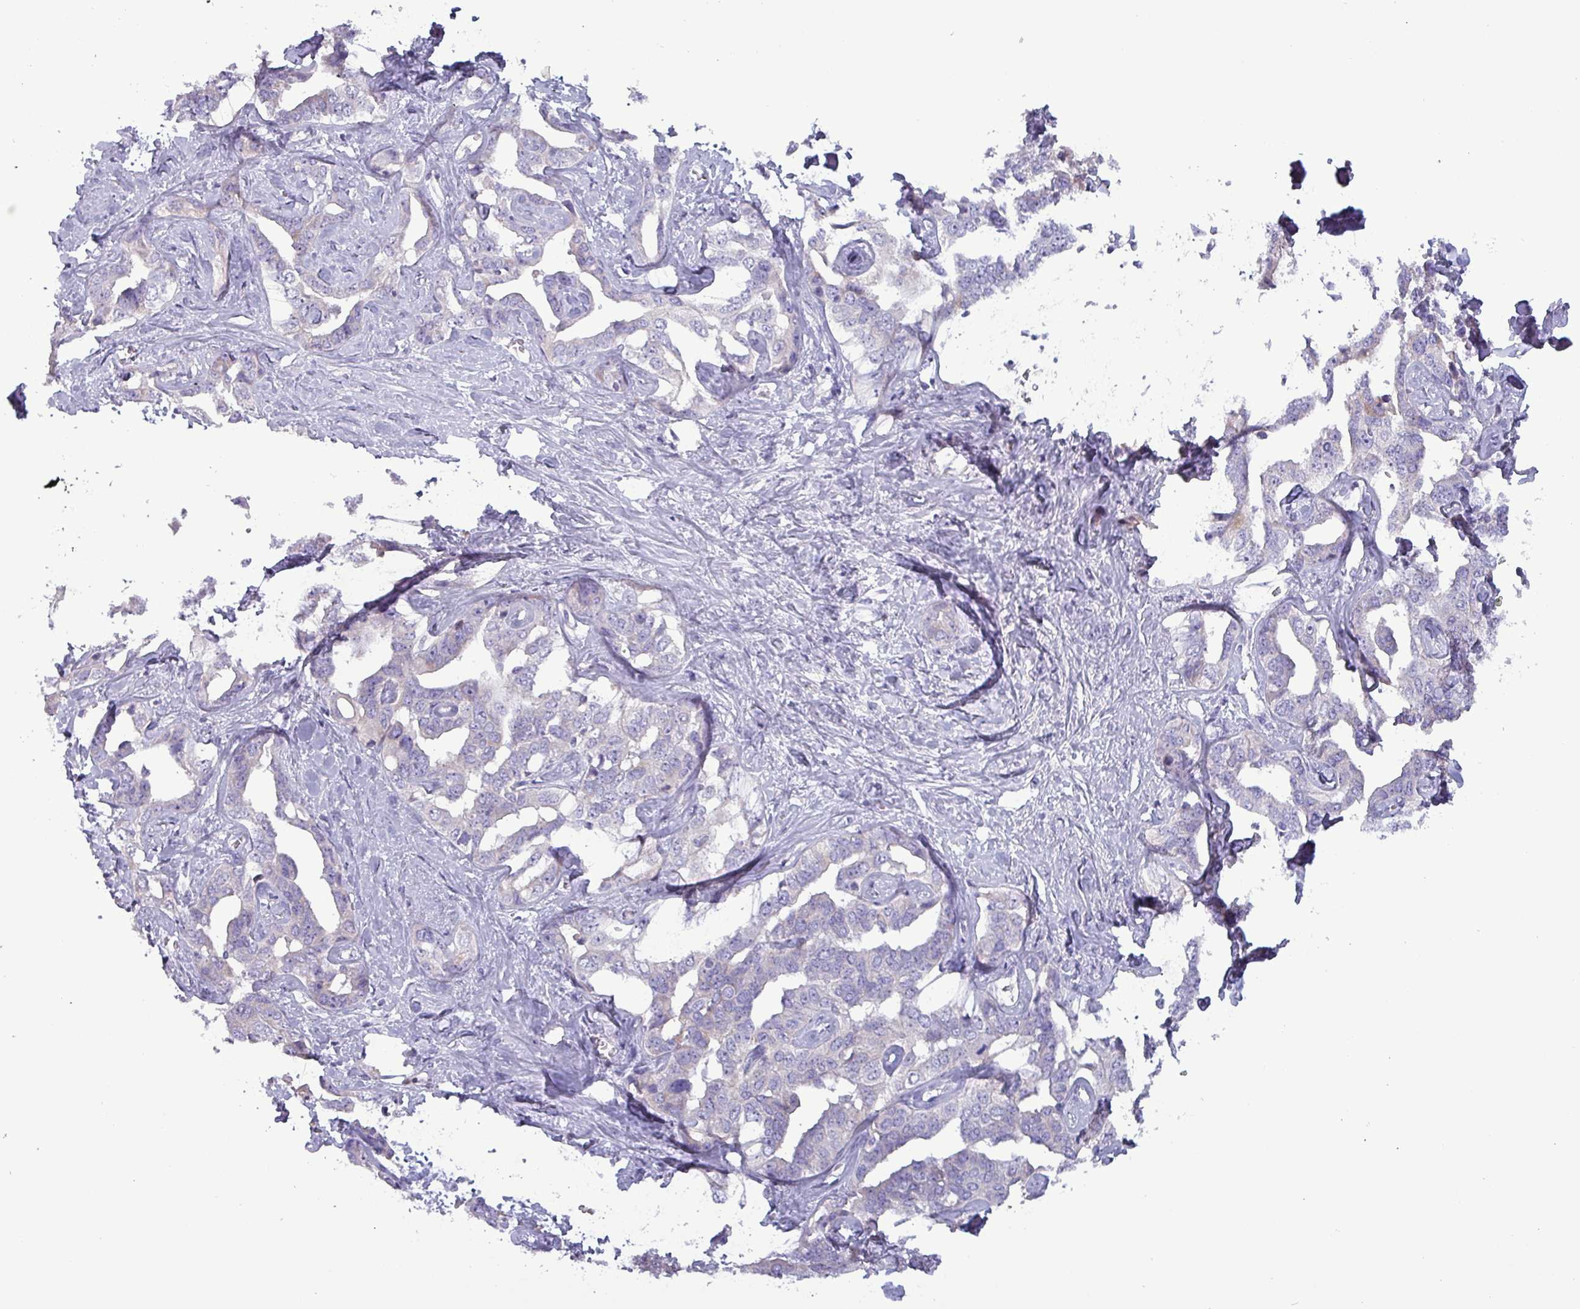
{"staining": {"intensity": "negative", "quantity": "none", "location": "none"}, "tissue": "liver cancer", "cell_type": "Tumor cells", "image_type": "cancer", "snomed": [{"axis": "morphology", "description": "Cholangiocarcinoma"}, {"axis": "topography", "description": "Liver"}], "caption": "Immunohistochemistry (IHC) image of liver cancer (cholangiocarcinoma) stained for a protein (brown), which exhibits no staining in tumor cells.", "gene": "HSD3B7", "patient": {"sex": "male", "age": 59}}